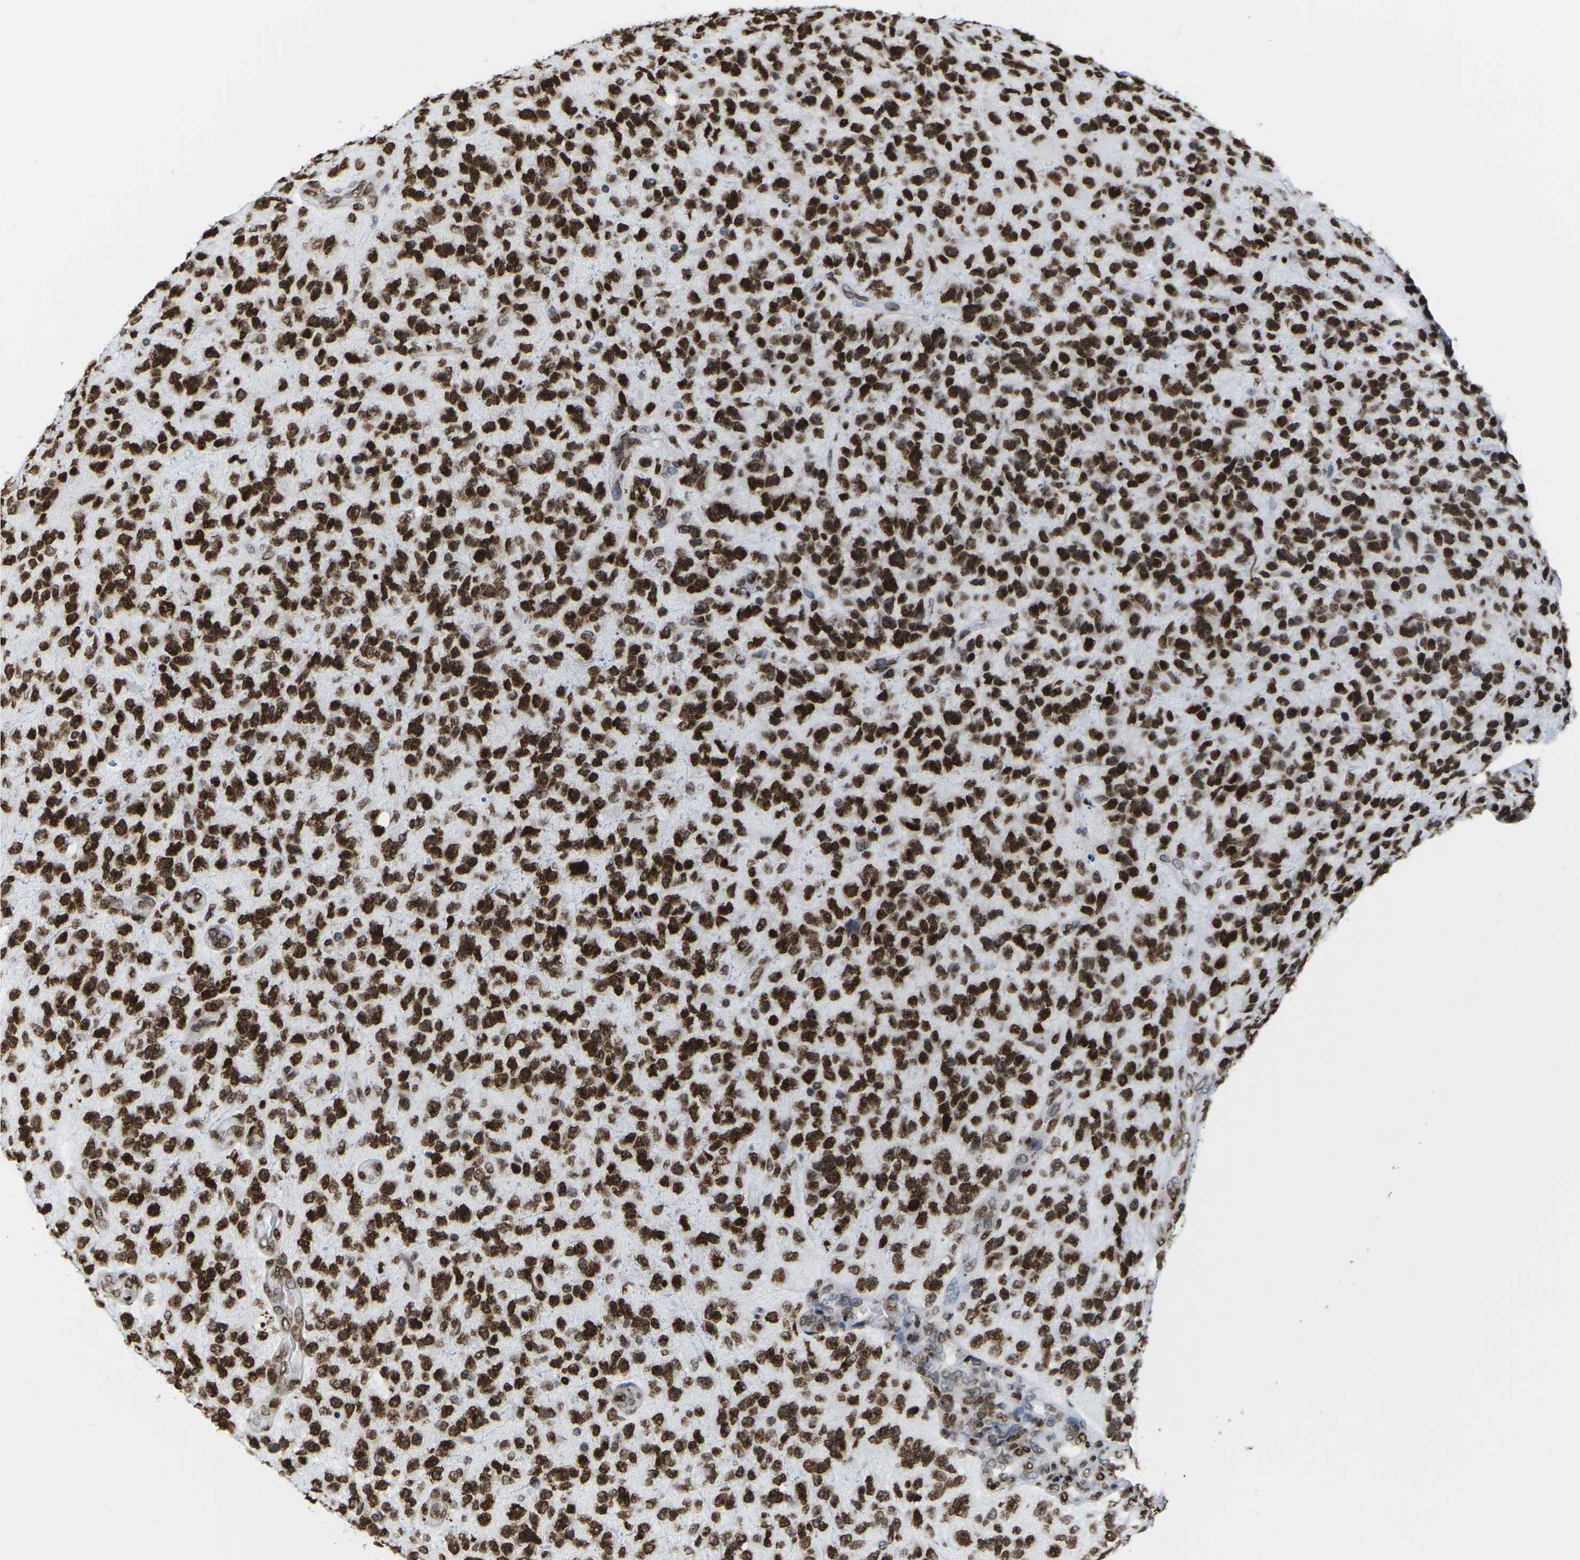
{"staining": {"intensity": "strong", "quantity": ">75%", "location": "cytoplasmic/membranous,nuclear"}, "tissue": "glioma", "cell_type": "Tumor cells", "image_type": "cancer", "snomed": [{"axis": "morphology", "description": "Glioma, malignant, High grade"}, {"axis": "topography", "description": "Brain"}], "caption": "Immunohistochemistry (IHC) staining of glioma, which shows high levels of strong cytoplasmic/membranous and nuclear staining in about >75% of tumor cells indicating strong cytoplasmic/membranous and nuclear protein positivity. The staining was performed using DAB (brown) for protein detection and nuclei were counterstained in hematoxylin (blue).", "gene": "H2AC21", "patient": {"sex": "female", "age": 58}}